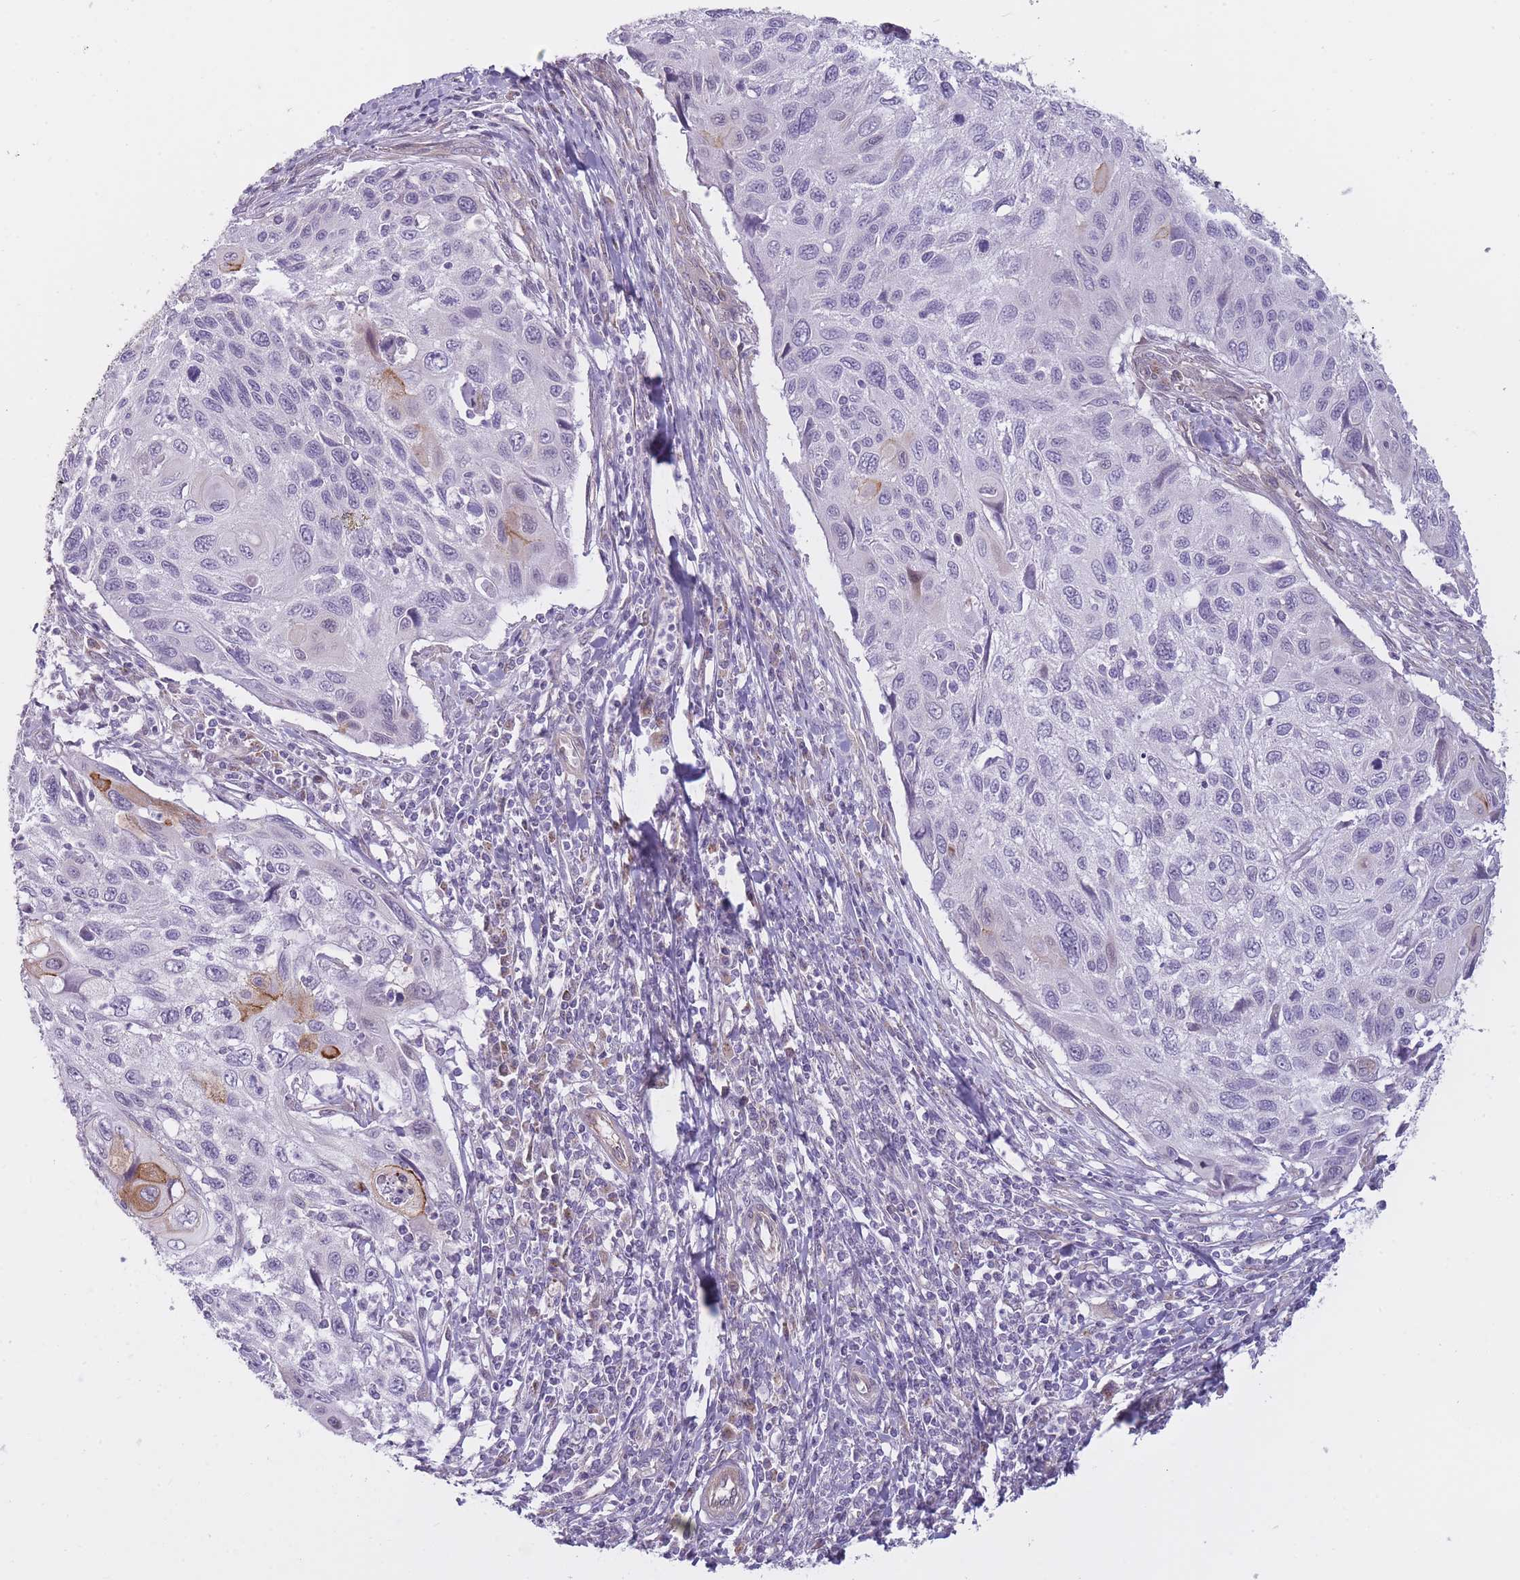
{"staining": {"intensity": "negative", "quantity": "none", "location": "none"}, "tissue": "cervical cancer", "cell_type": "Tumor cells", "image_type": "cancer", "snomed": [{"axis": "morphology", "description": "Squamous cell carcinoma, NOS"}, {"axis": "topography", "description": "Cervix"}], "caption": "Immunohistochemistry (IHC) of human cervical squamous cell carcinoma shows no positivity in tumor cells.", "gene": "PGRMC2", "patient": {"sex": "female", "age": 70}}